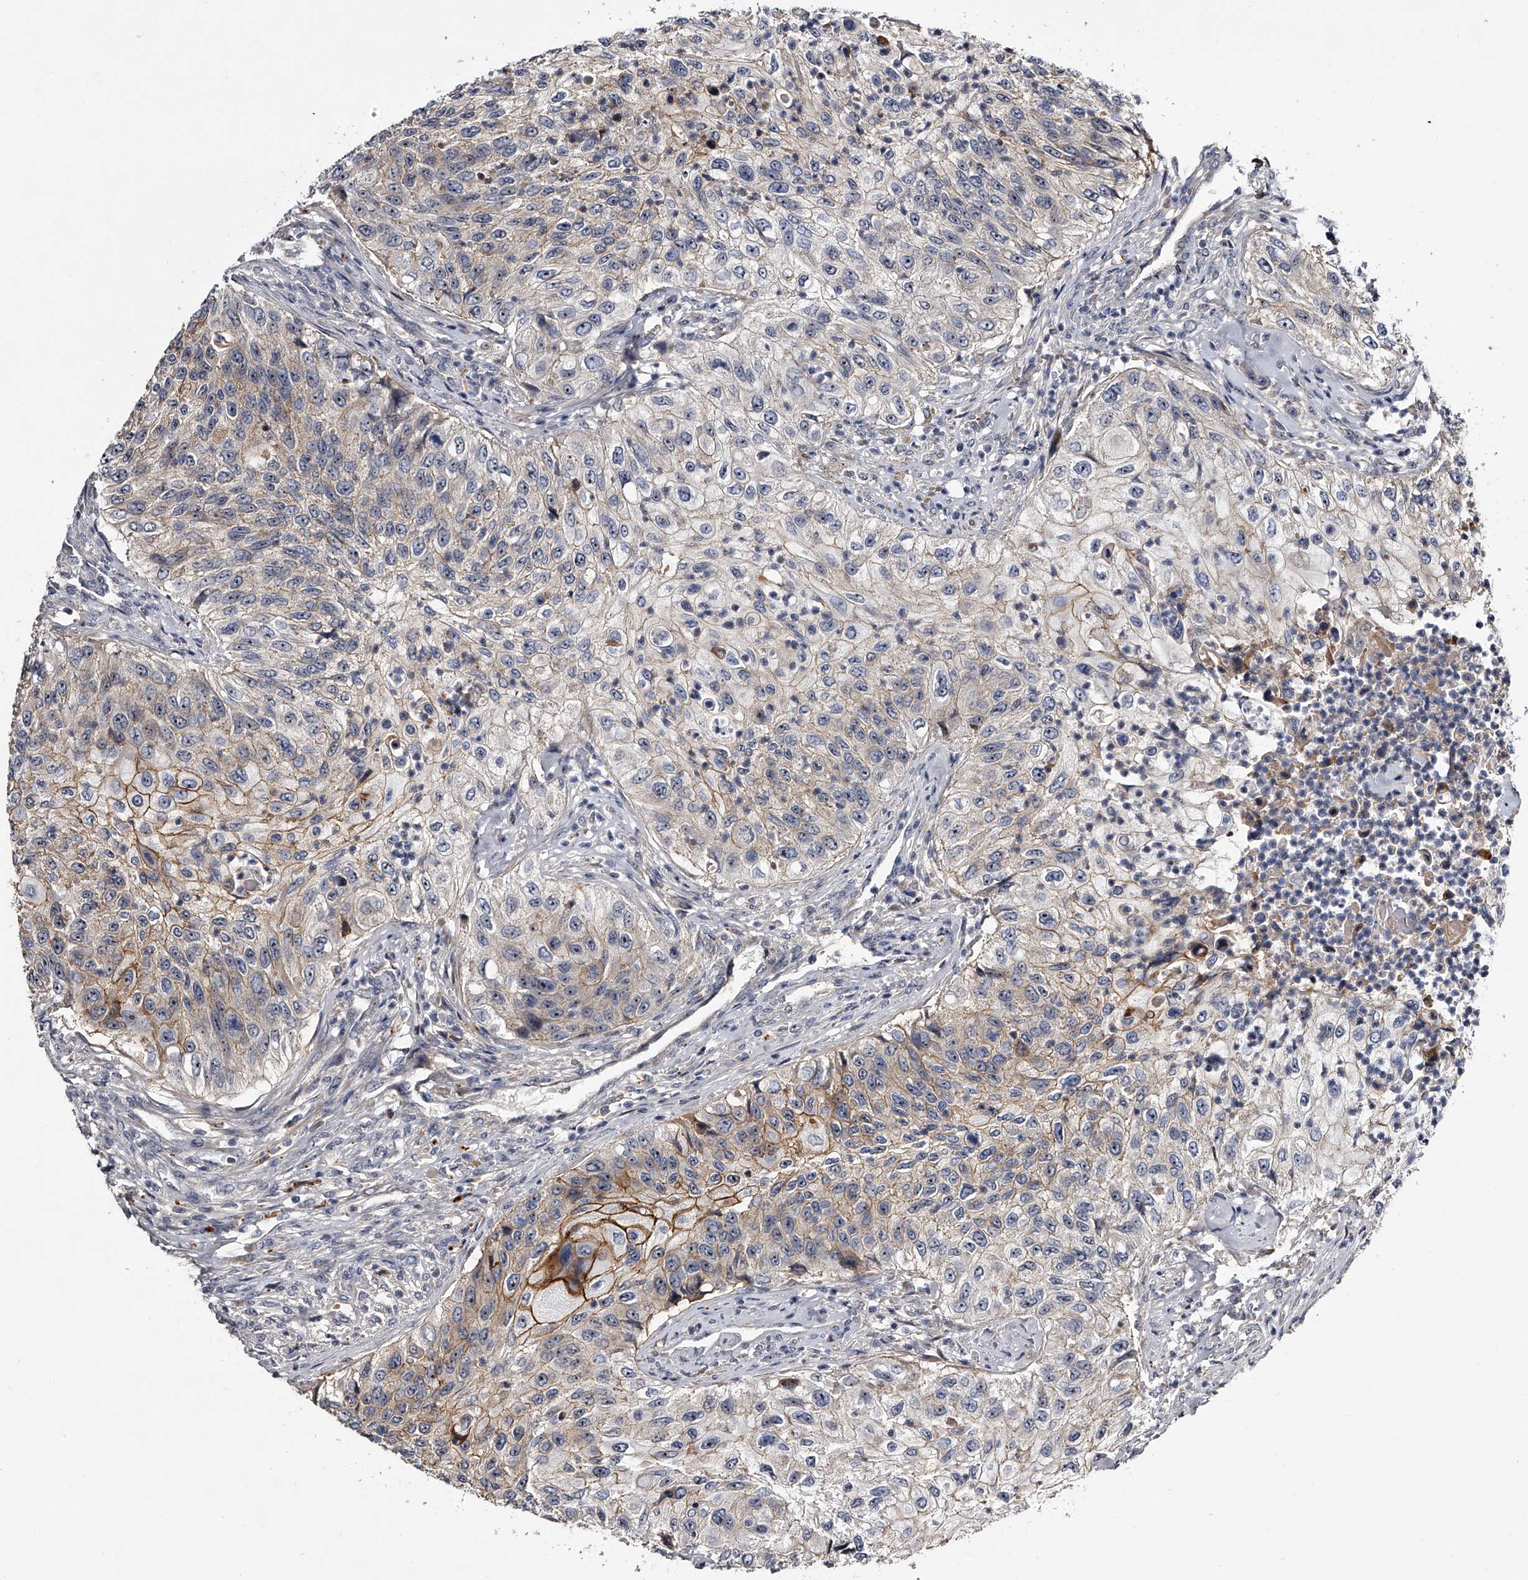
{"staining": {"intensity": "moderate", "quantity": "25%-75%", "location": "cytoplasmic/membranous,nuclear"}, "tissue": "urothelial cancer", "cell_type": "Tumor cells", "image_type": "cancer", "snomed": [{"axis": "morphology", "description": "Urothelial carcinoma, High grade"}, {"axis": "topography", "description": "Urinary bladder"}], "caption": "A medium amount of moderate cytoplasmic/membranous and nuclear positivity is appreciated in about 25%-75% of tumor cells in urothelial cancer tissue. The protein is shown in brown color, while the nuclei are stained blue.", "gene": "MDN1", "patient": {"sex": "female", "age": 60}}